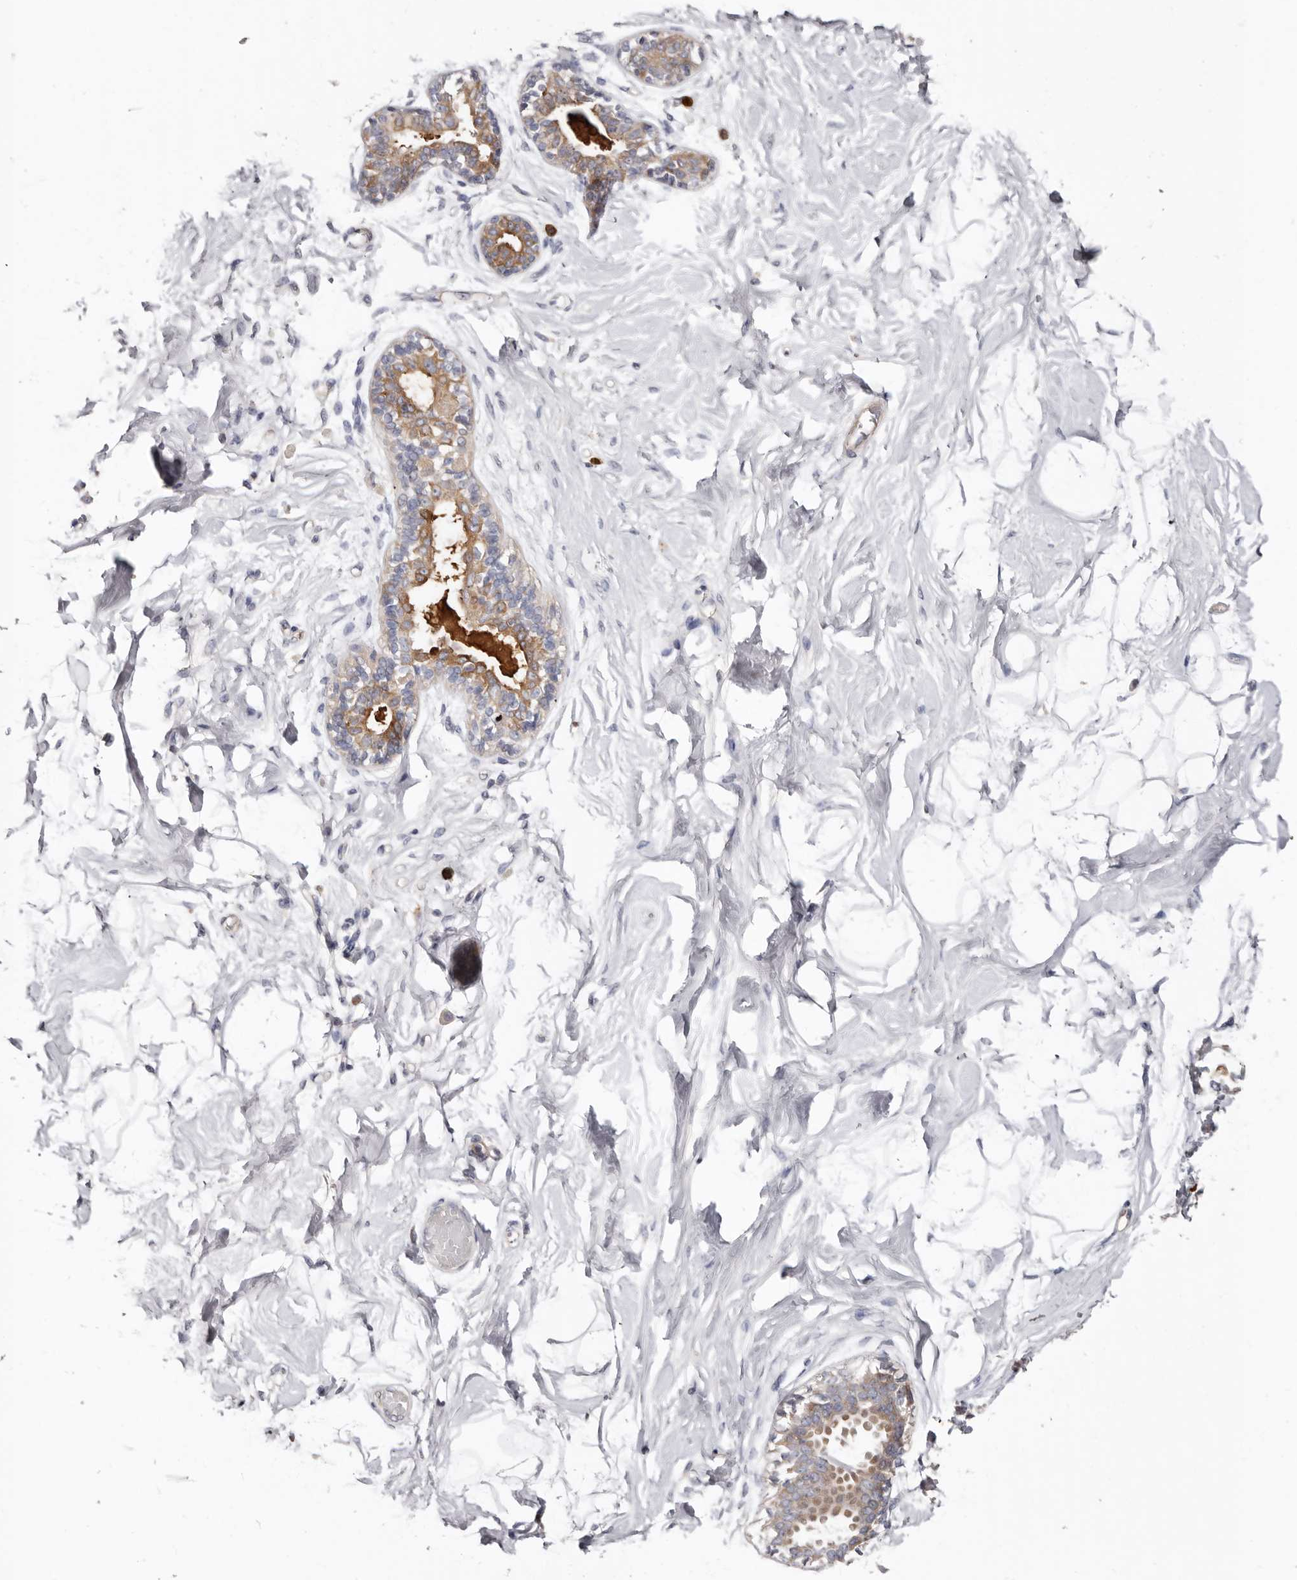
{"staining": {"intensity": "negative", "quantity": "none", "location": "none"}, "tissue": "breast", "cell_type": "Adipocytes", "image_type": "normal", "snomed": [{"axis": "morphology", "description": "Normal tissue, NOS"}, {"axis": "topography", "description": "Breast"}], "caption": "The micrograph displays no staining of adipocytes in unremarkable breast. (DAB immunohistochemistry with hematoxylin counter stain).", "gene": "SPTA1", "patient": {"sex": "female", "age": 45}}